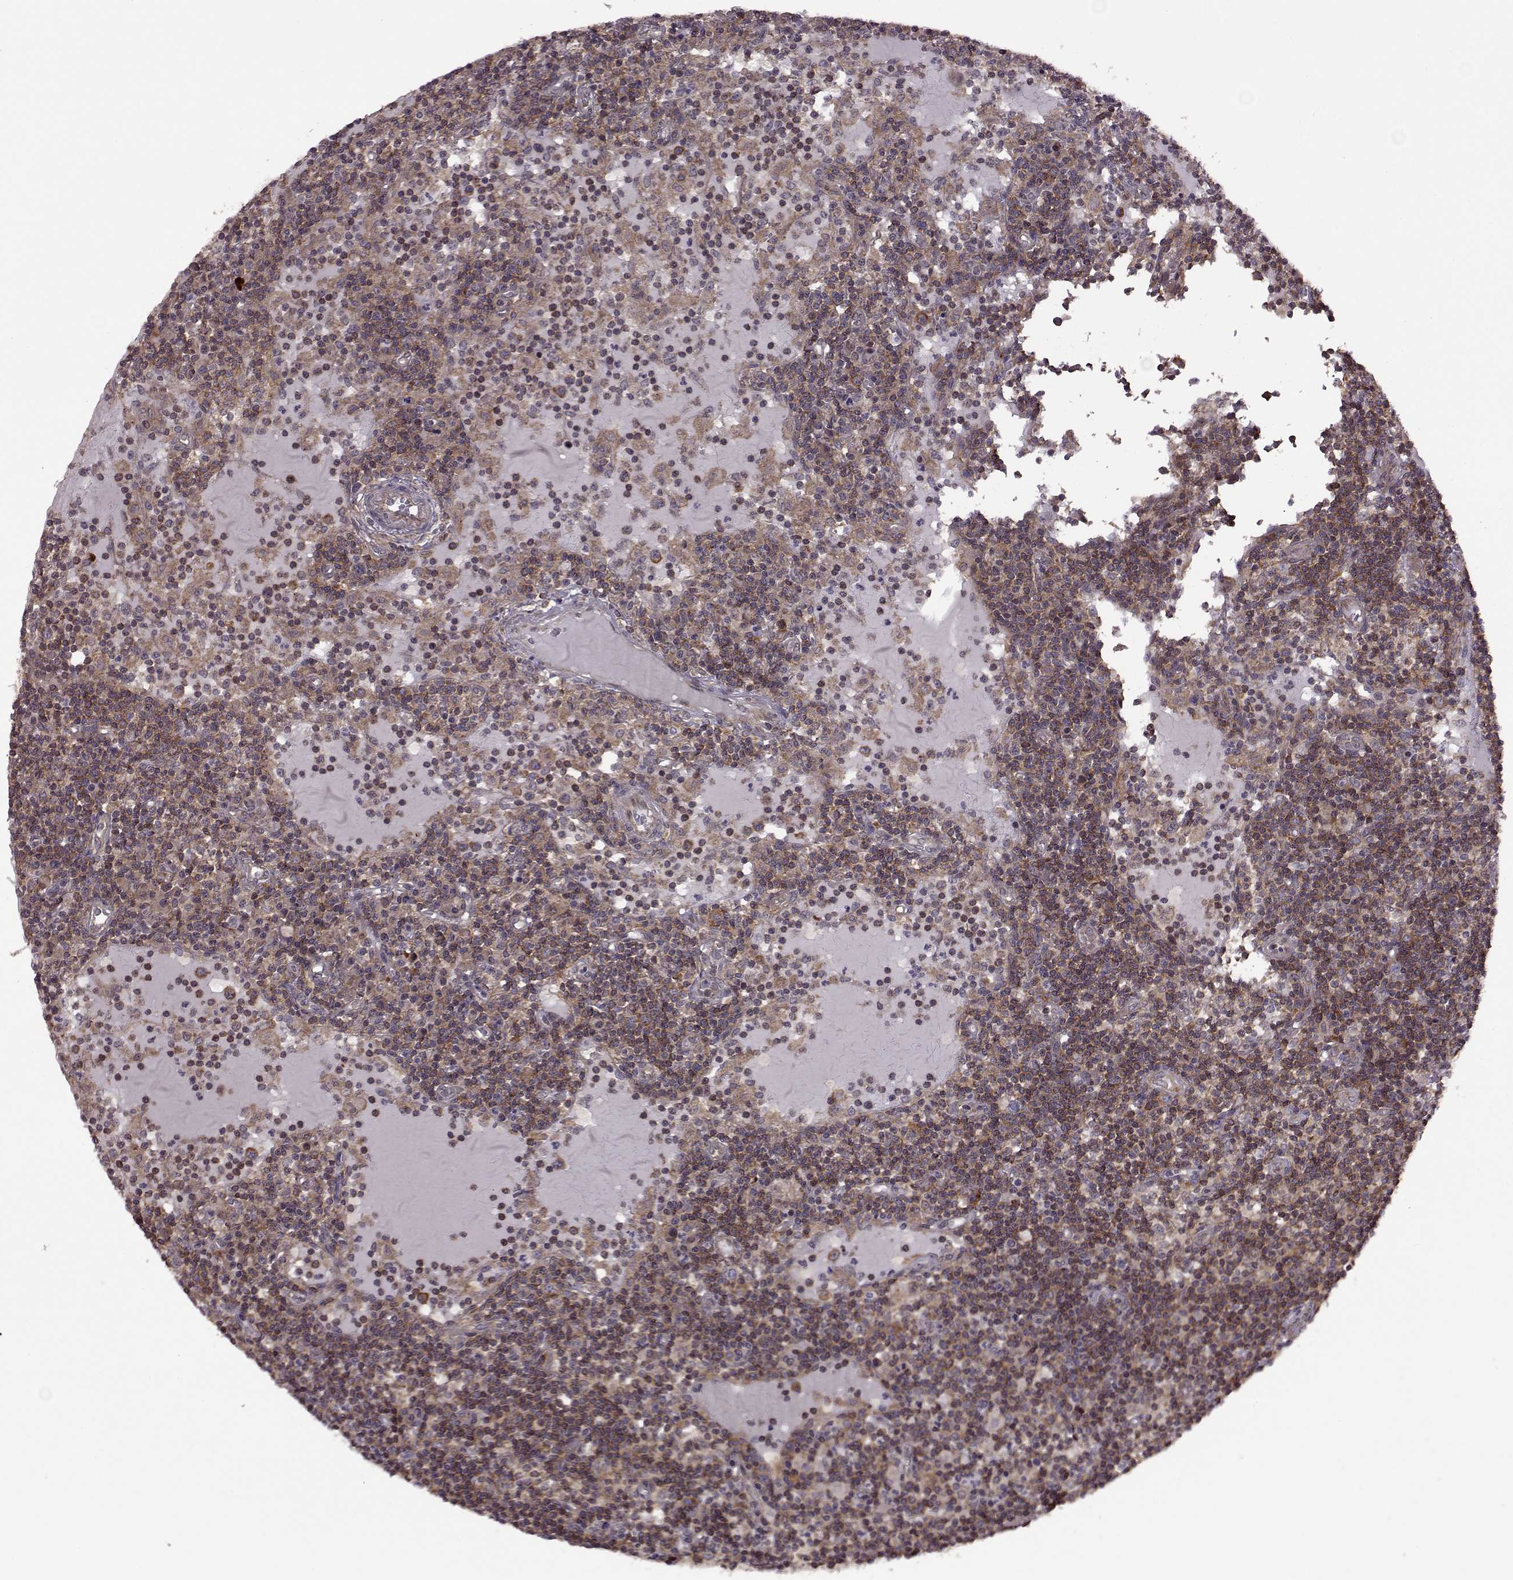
{"staining": {"intensity": "moderate", "quantity": ">75%", "location": "cytoplasmic/membranous"}, "tissue": "lymph node", "cell_type": "Non-germinal center cells", "image_type": "normal", "snomed": [{"axis": "morphology", "description": "Normal tissue, NOS"}, {"axis": "topography", "description": "Lymph node"}], "caption": "IHC (DAB (3,3'-diaminobenzidine)) staining of benign lymph node shows moderate cytoplasmic/membranous protein positivity in about >75% of non-germinal center cells.", "gene": "URI1", "patient": {"sex": "female", "age": 72}}